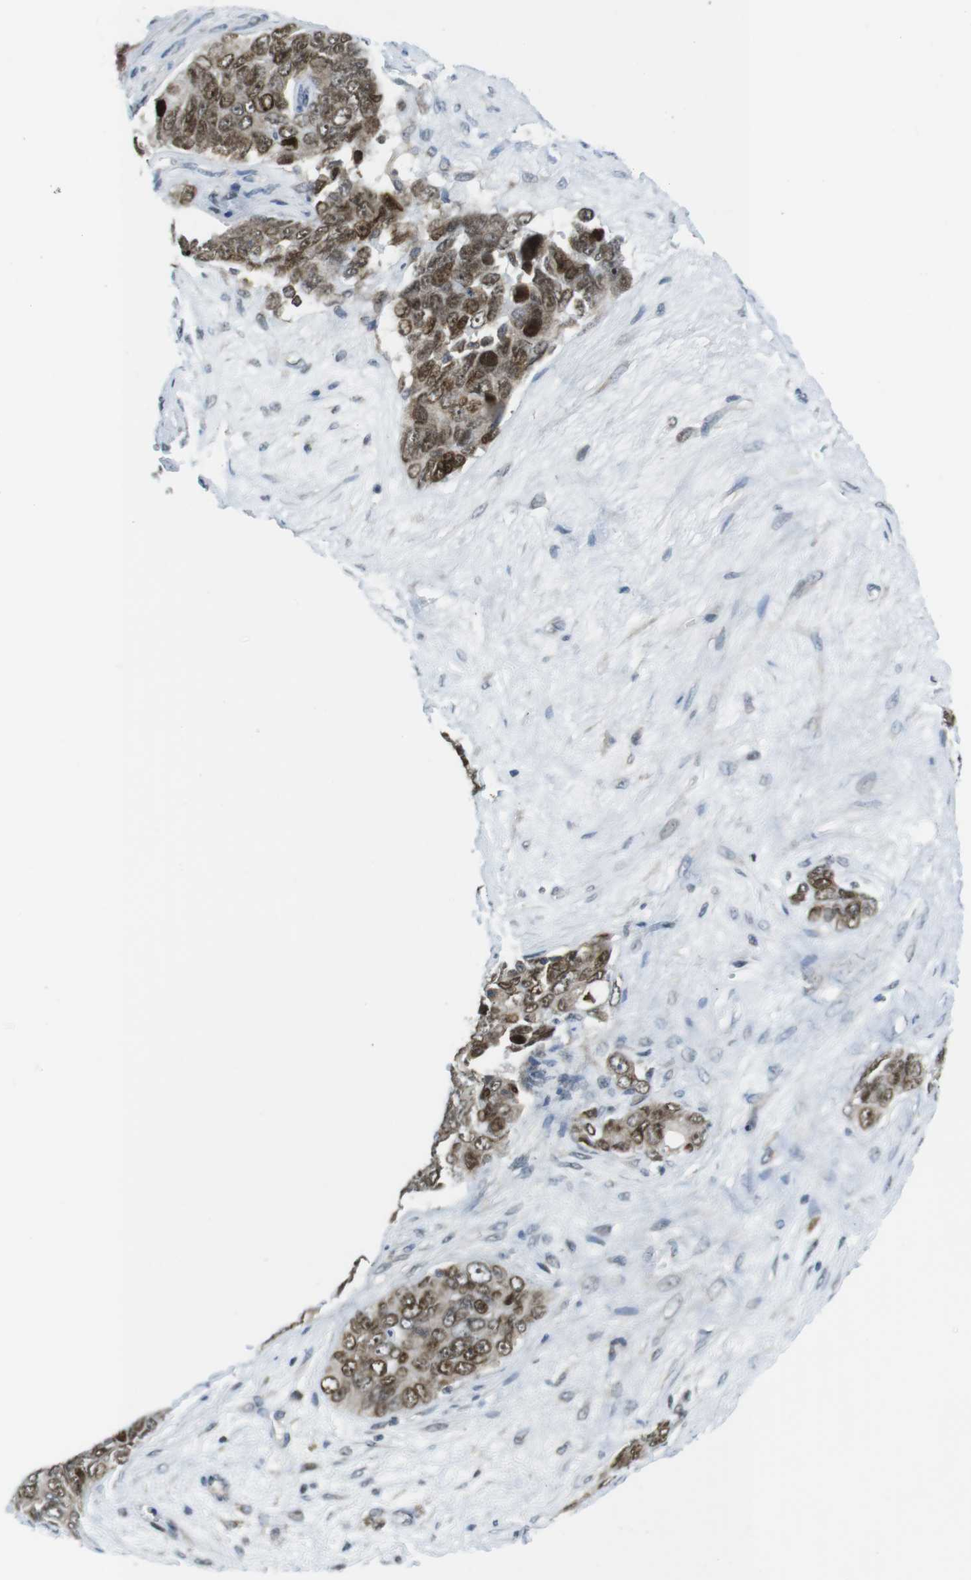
{"staining": {"intensity": "moderate", "quantity": "25%-75%", "location": "cytoplasmic/membranous,nuclear"}, "tissue": "ovarian cancer", "cell_type": "Tumor cells", "image_type": "cancer", "snomed": [{"axis": "morphology", "description": "Carcinoma, endometroid"}, {"axis": "topography", "description": "Ovary"}], "caption": "Ovarian endometroid carcinoma stained for a protein (brown) exhibits moderate cytoplasmic/membranous and nuclear positive positivity in approximately 25%-75% of tumor cells.", "gene": "RCC1", "patient": {"sex": "female", "age": 51}}